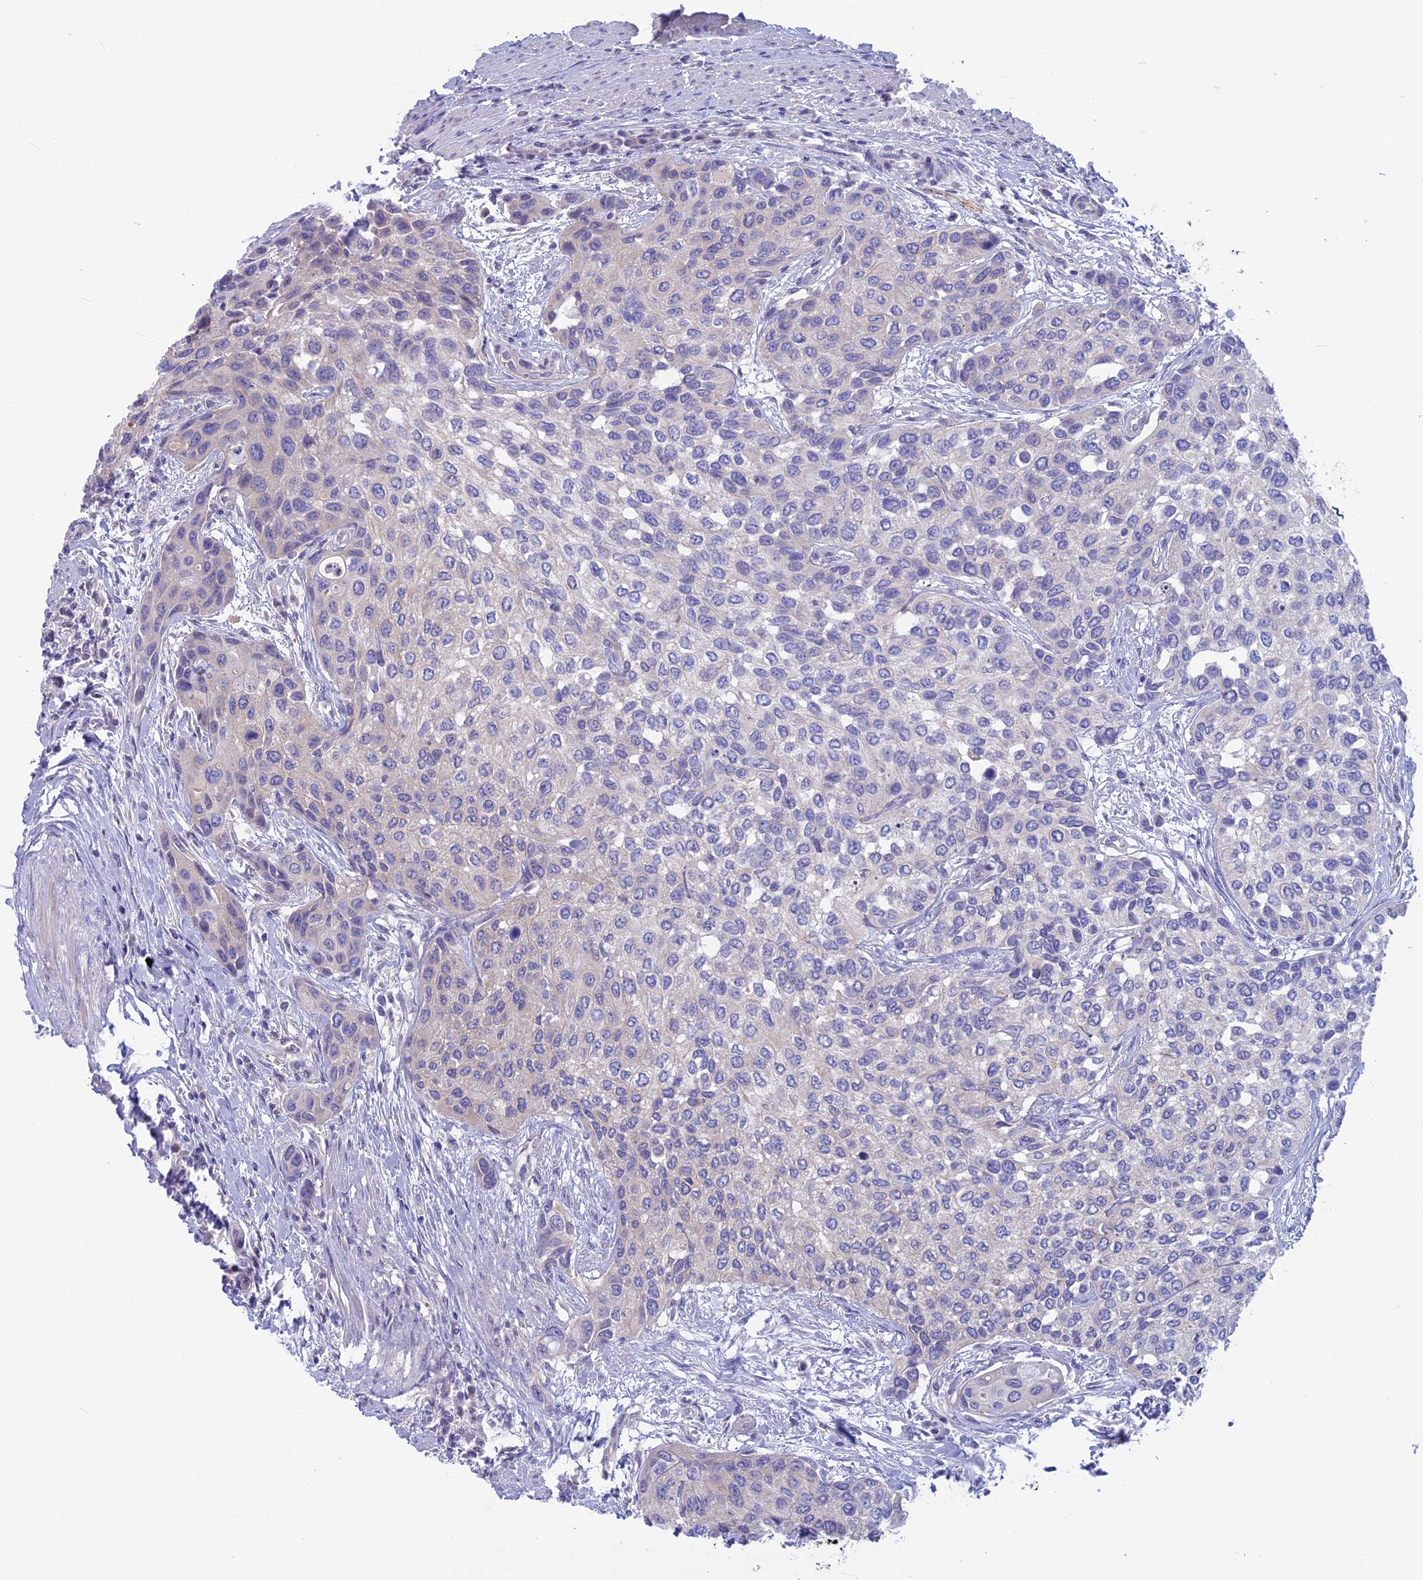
{"staining": {"intensity": "negative", "quantity": "none", "location": "none"}, "tissue": "urothelial cancer", "cell_type": "Tumor cells", "image_type": "cancer", "snomed": [{"axis": "morphology", "description": "Normal tissue, NOS"}, {"axis": "morphology", "description": "Urothelial carcinoma, High grade"}, {"axis": "topography", "description": "Vascular tissue"}, {"axis": "topography", "description": "Urinary bladder"}], "caption": "Protein analysis of urothelial cancer displays no significant expression in tumor cells.", "gene": "SNAP91", "patient": {"sex": "female", "age": 56}}